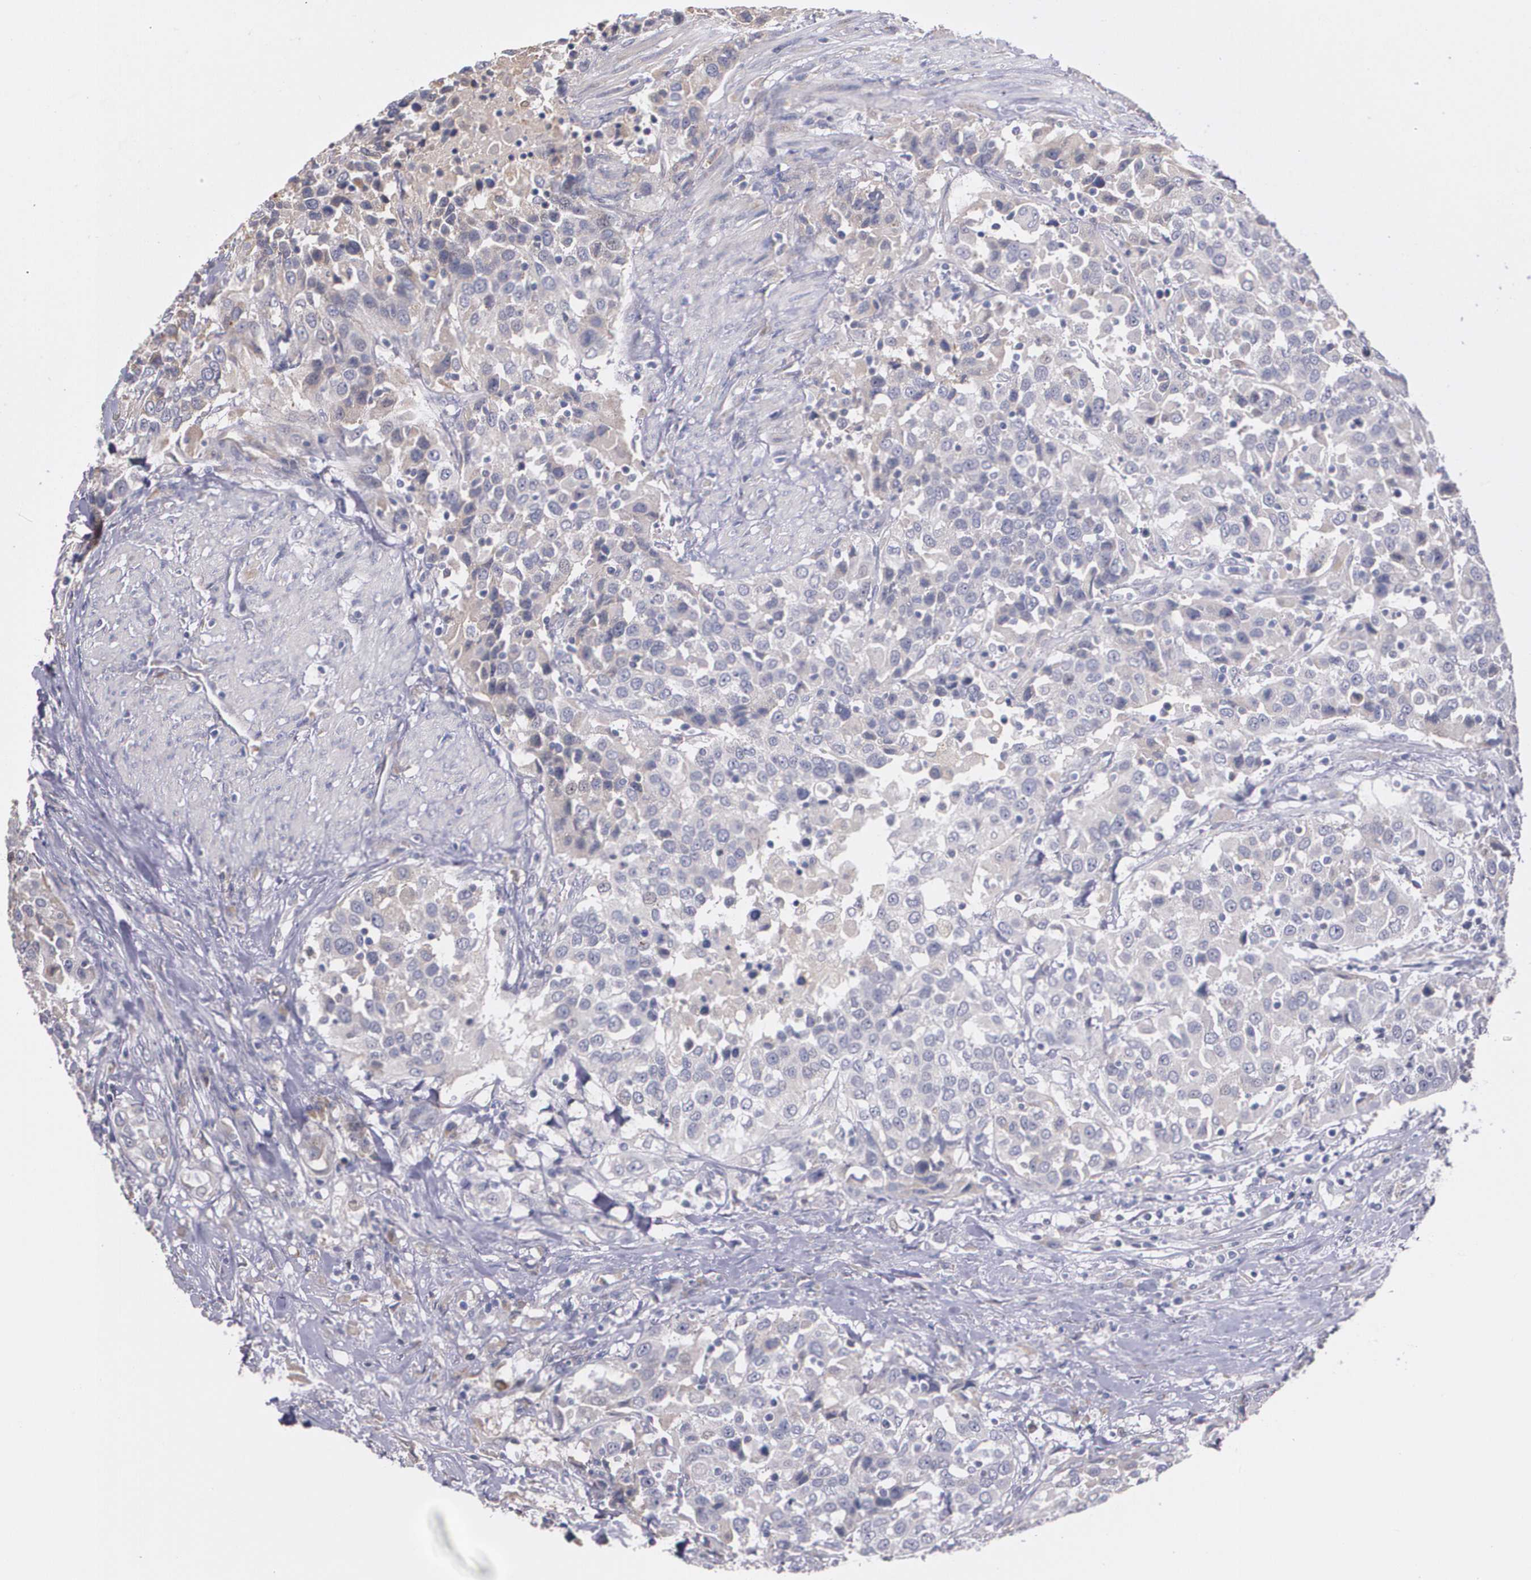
{"staining": {"intensity": "weak", "quantity": "<25%", "location": "cytoplasmic/membranous"}, "tissue": "urothelial cancer", "cell_type": "Tumor cells", "image_type": "cancer", "snomed": [{"axis": "morphology", "description": "Urothelial carcinoma, High grade"}, {"axis": "topography", "description": "Urinary bladder"}], "caption": "Urothelial carcinoma (high-grade) stained for a protein using IHC demonstrates no staining tumor cells.", "gene": "AMBP", "patient": {"sex": "female", "age": 80}}